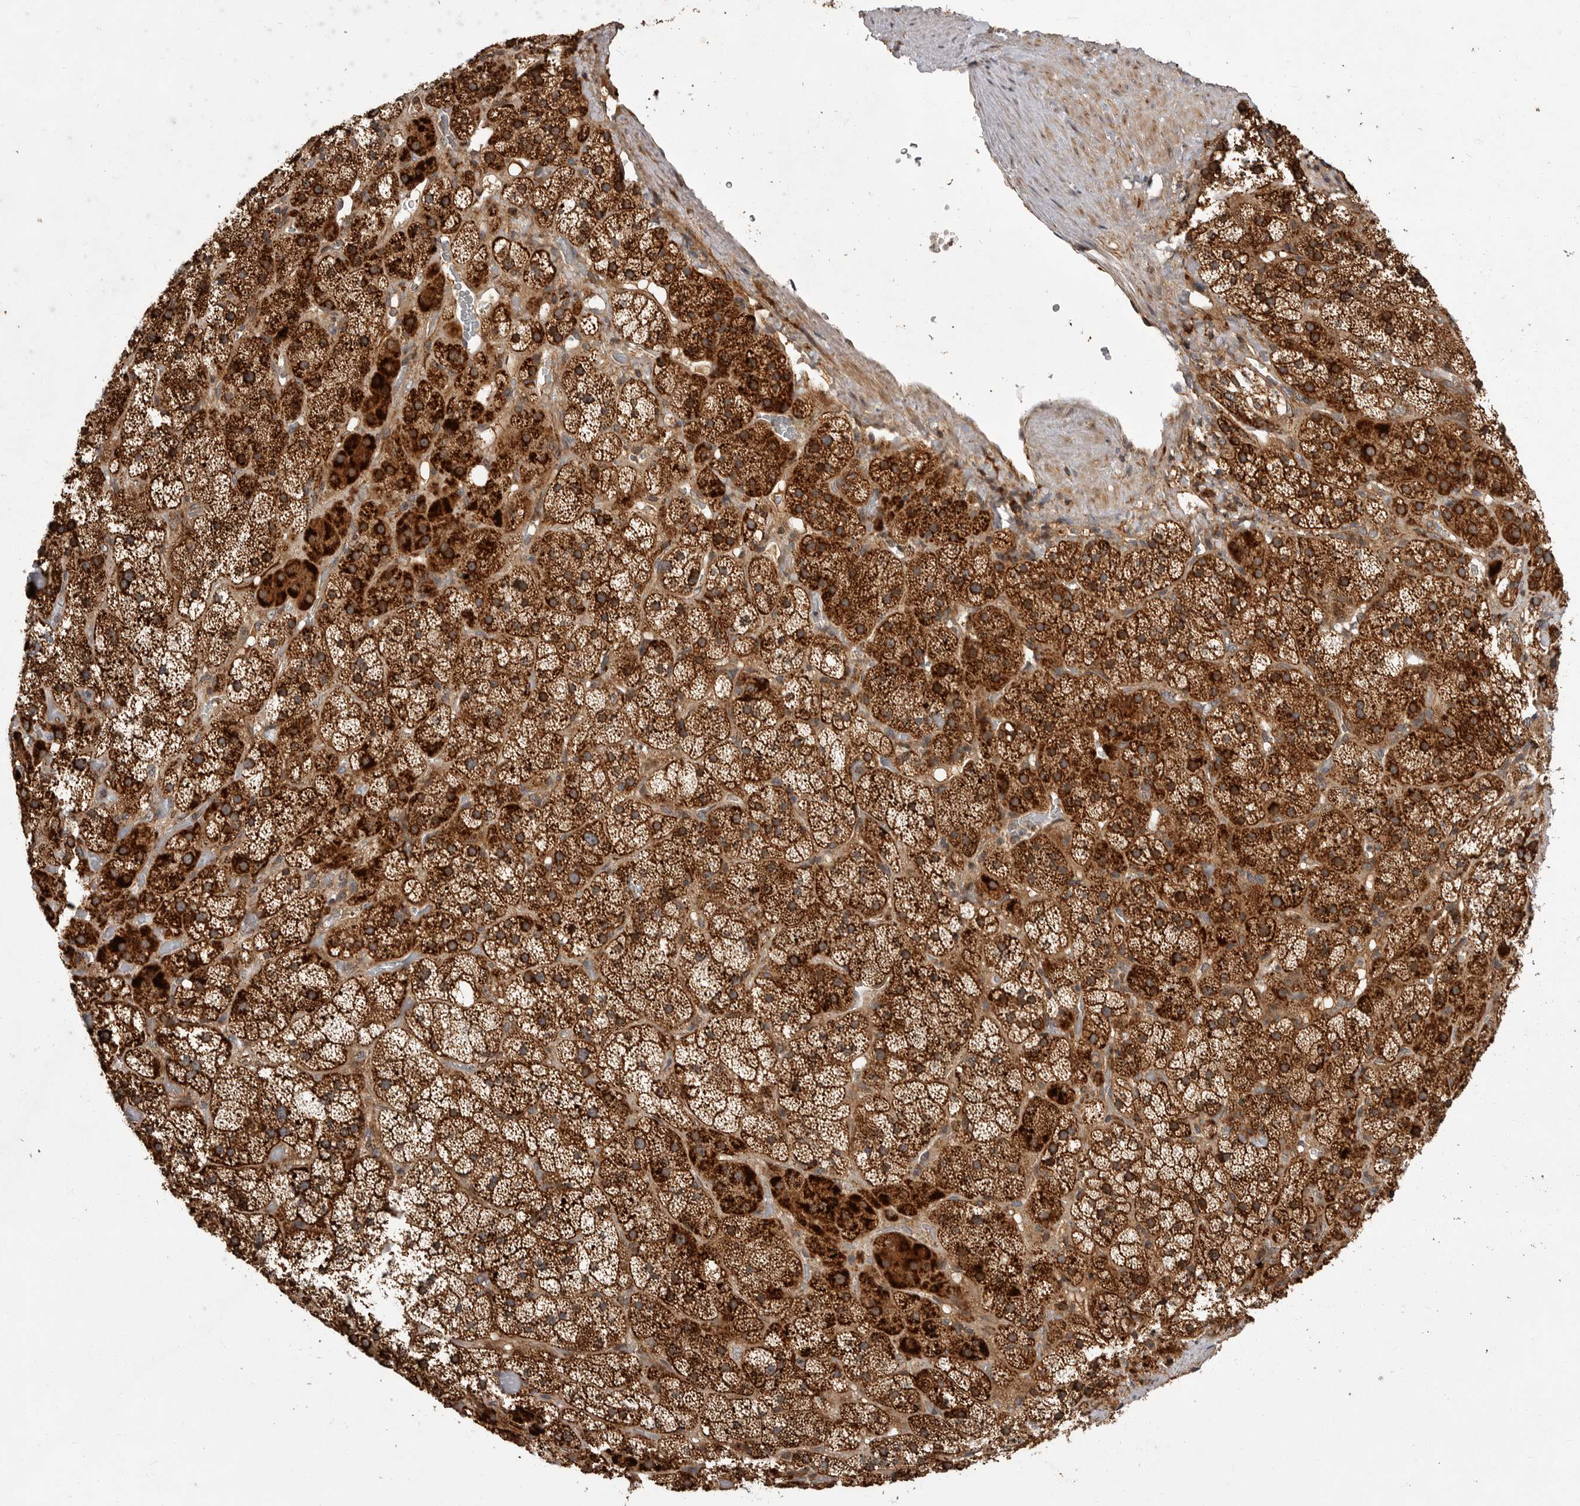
{"staining": {"intensity": "strong", "quantity": ">75%", "location": "cytoplasmic/membranous"}, "tissue": "adrenal gland", "cell_type": "Glandular cells", "image_type": "normal", "snomed": [{"axis": "morphology", "description": "Normal tissue, NOS"}, {"axis": "topography", "description": "Adrenal gland"}], "caption": "This micrograph displays immunohistochemistry staining of unremarkable human adrenal gland, with high strong cytoplasmic/membranous staining in about >75% of glandular cells.", "gene": "KYAT3", "patient": {"sex": "male", "age": 57}}